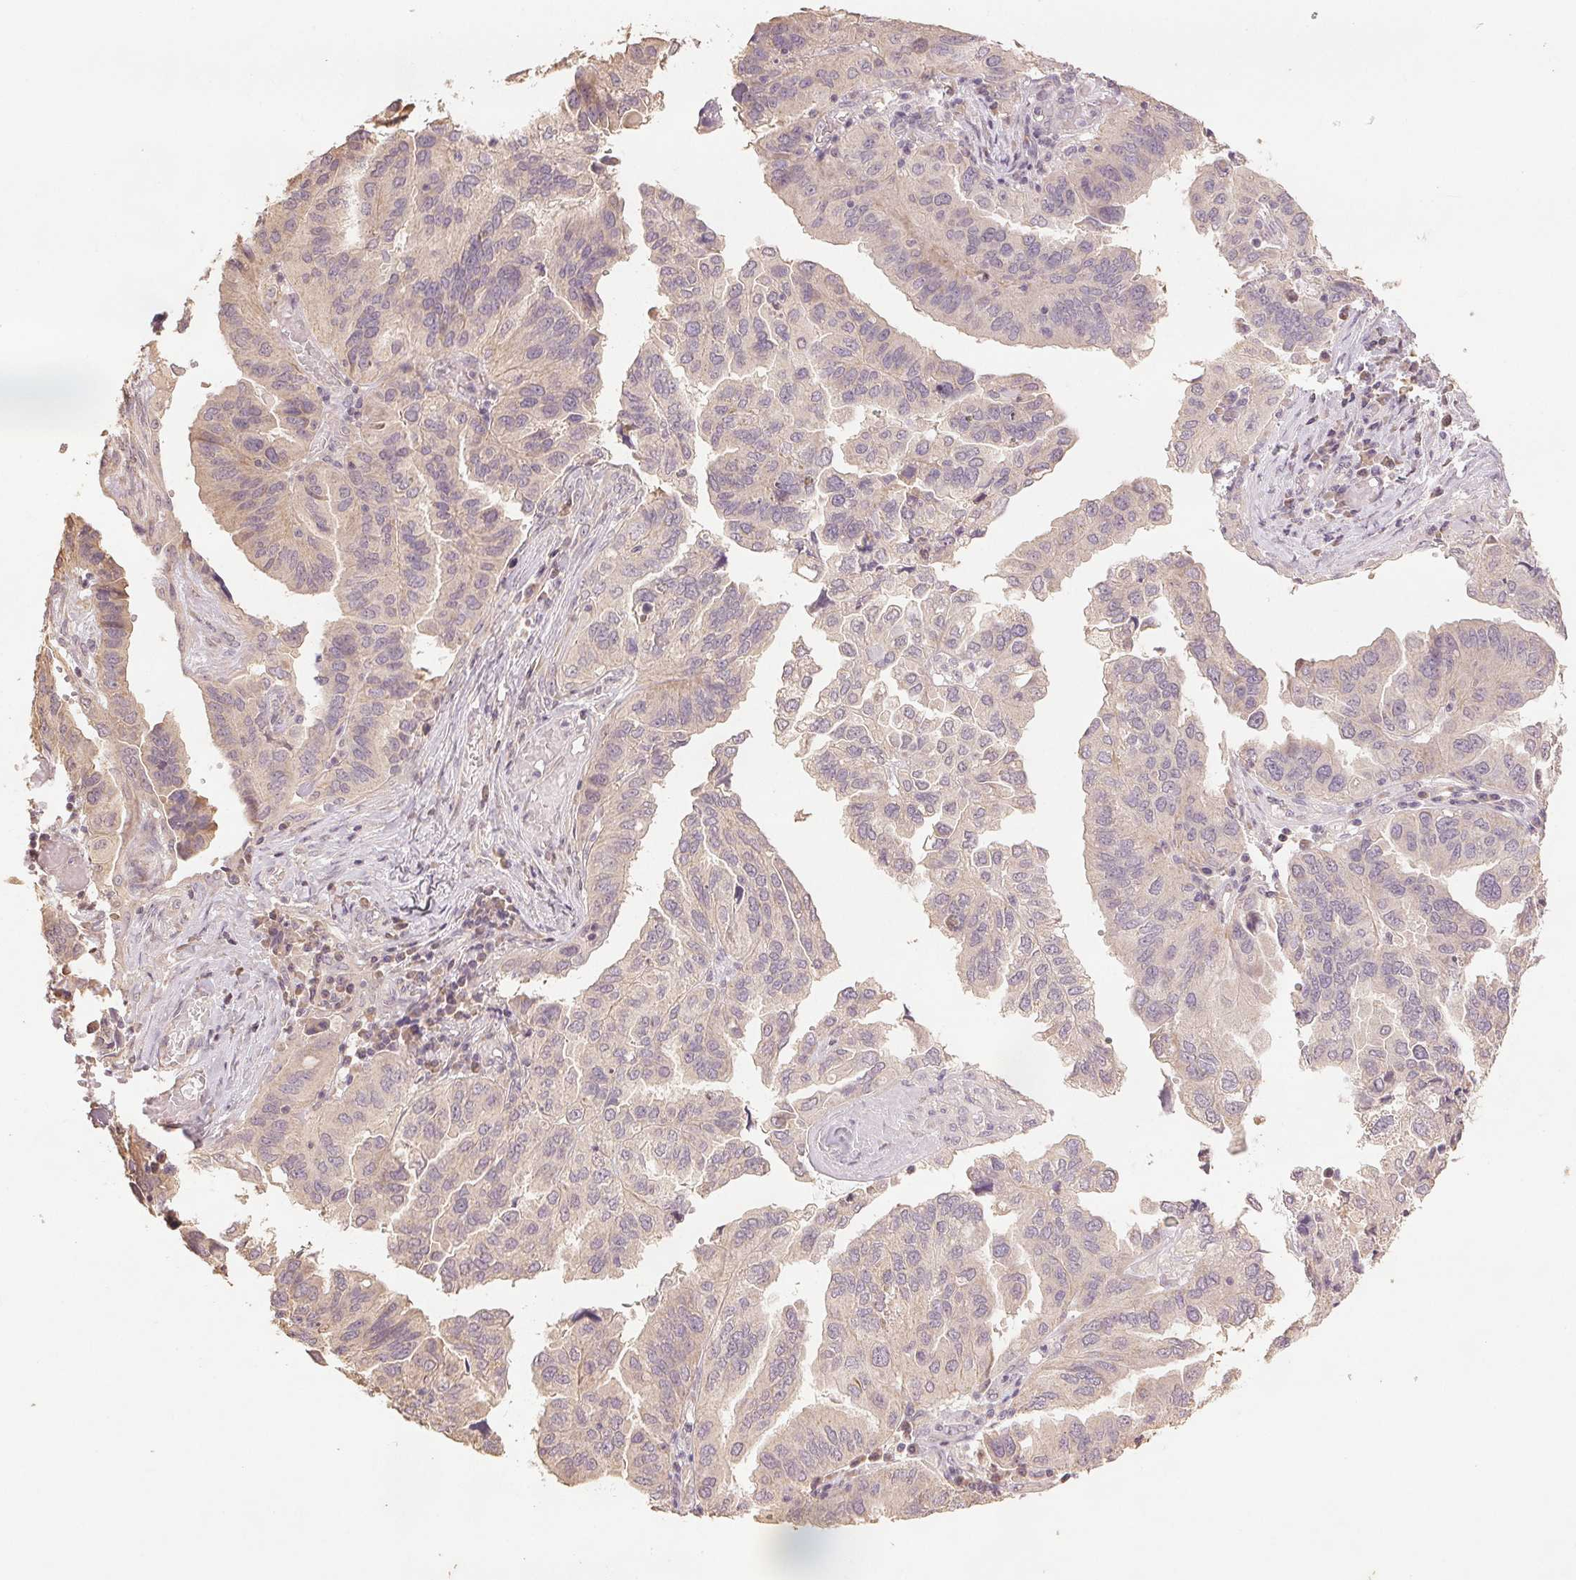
{"staining": {"intensity": "weak", "quantity": "25%-75%", "location": "cytoplasmic/membranous"}, "tissue": "ovarian cancer", "cell_type": "Tumor cells", "image_type": "cancer", "snomed": [{"axis": "morphology", "description": "Cystadenocarcinoma, serous, NOS"}, {"axis": "topography", "description": "Ovary"}], "caption": "Human ovarian cancer stained with a protein marker displays weak staining in tumor cells.", "gene": "COX14", "patient": {"sex": "female", "age": 79}}